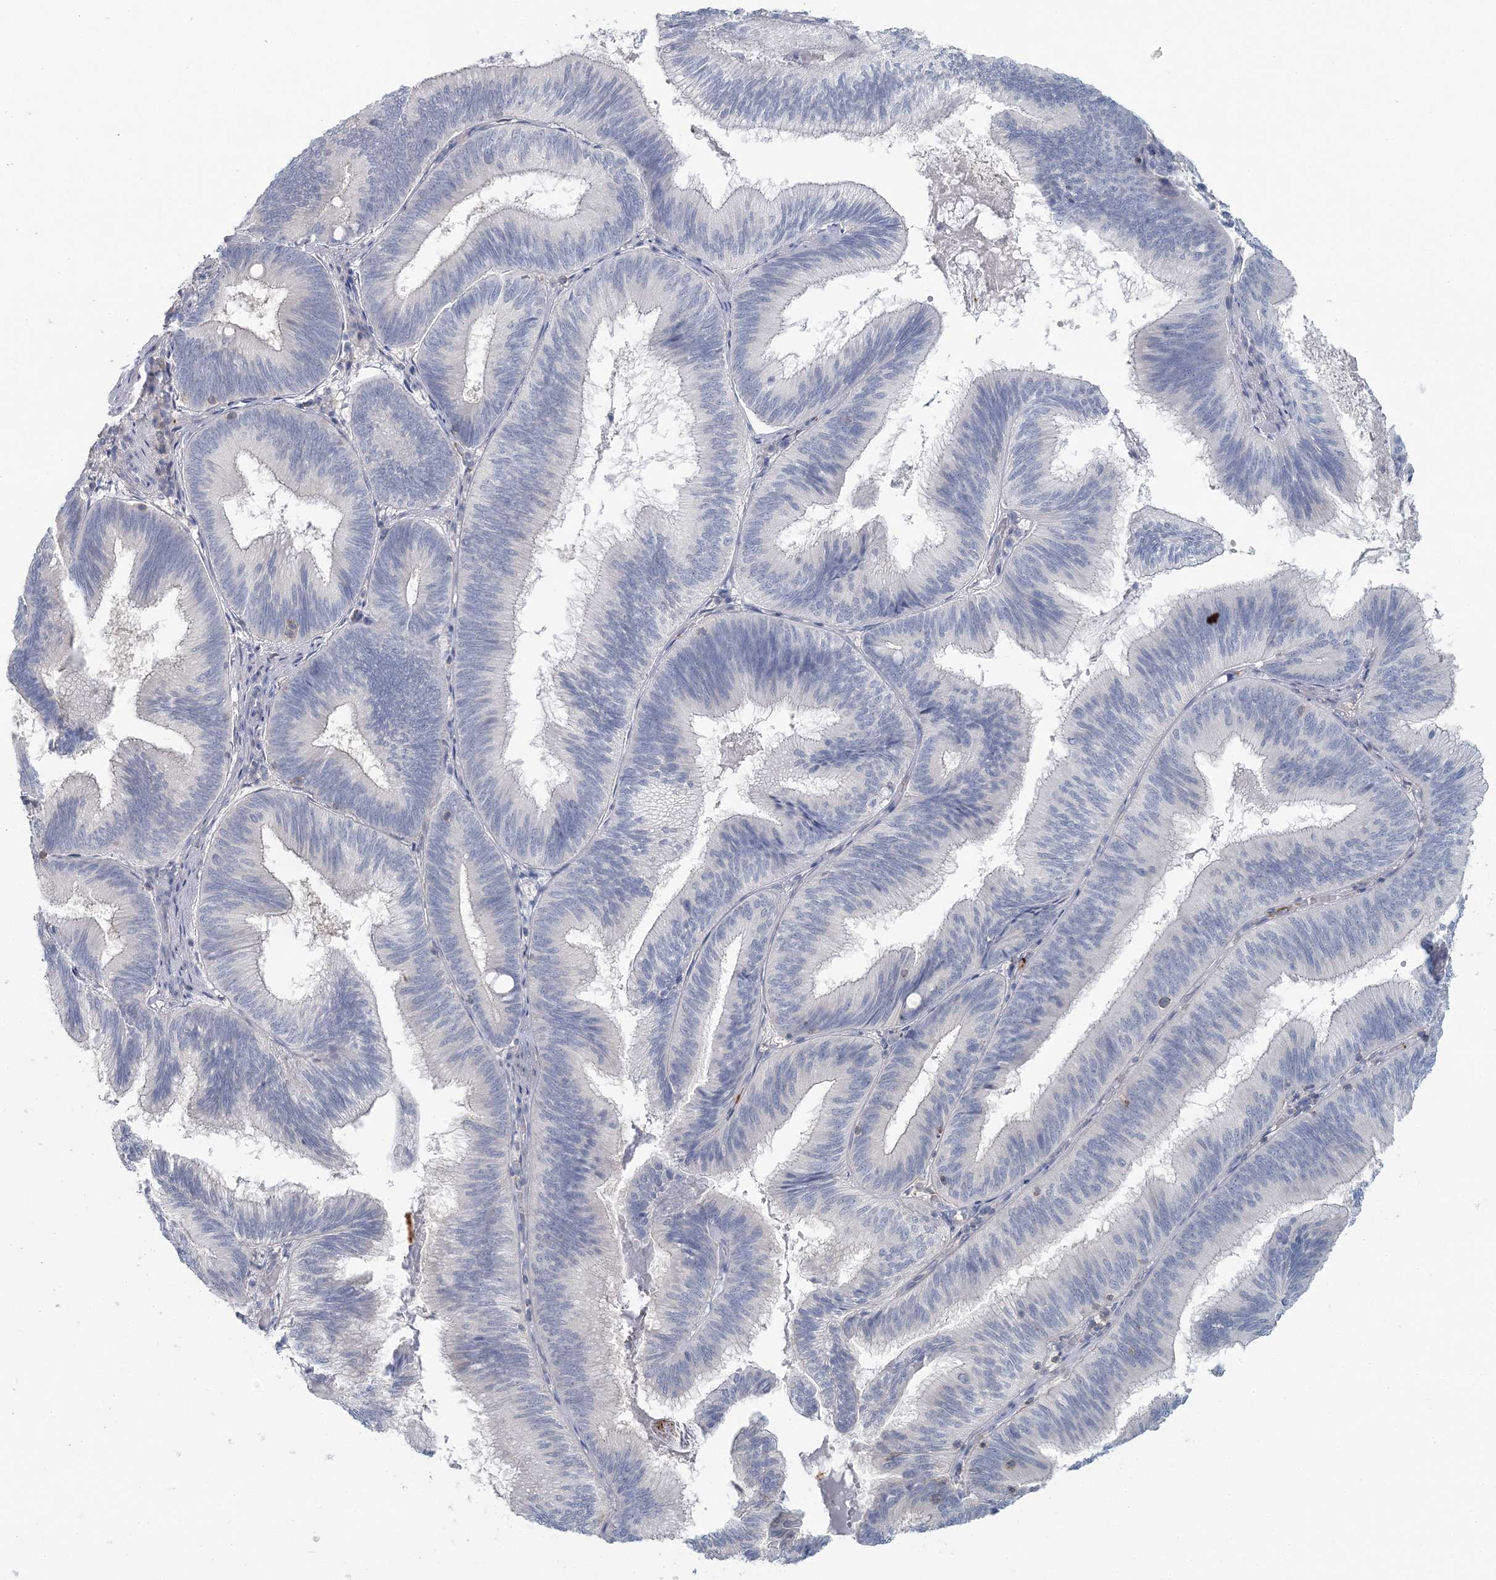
{"staining": {"intensity": "negative", "quantity": "none", "location": "none"}, "tissue": "pancreatic cancer", "cell_type": "Tumor cells", "image_type": "cancer", "snomed": [{"axis": "morphology", "description": "Adenocarcinoma, NOS"}, {"axis": "topography", "description": "Pancreas"}], "caption": "IHC image of human pancreatic cancer (adenocarcinoma) stained for a protein (brown), which reveals no expression in tumor cells. The staining is performed using DAB brown chromogen with nuclei counter-stained in using hematoxylin.", "gene": "CUEDC2", "patient": {"sex": "male", "age": 82}}